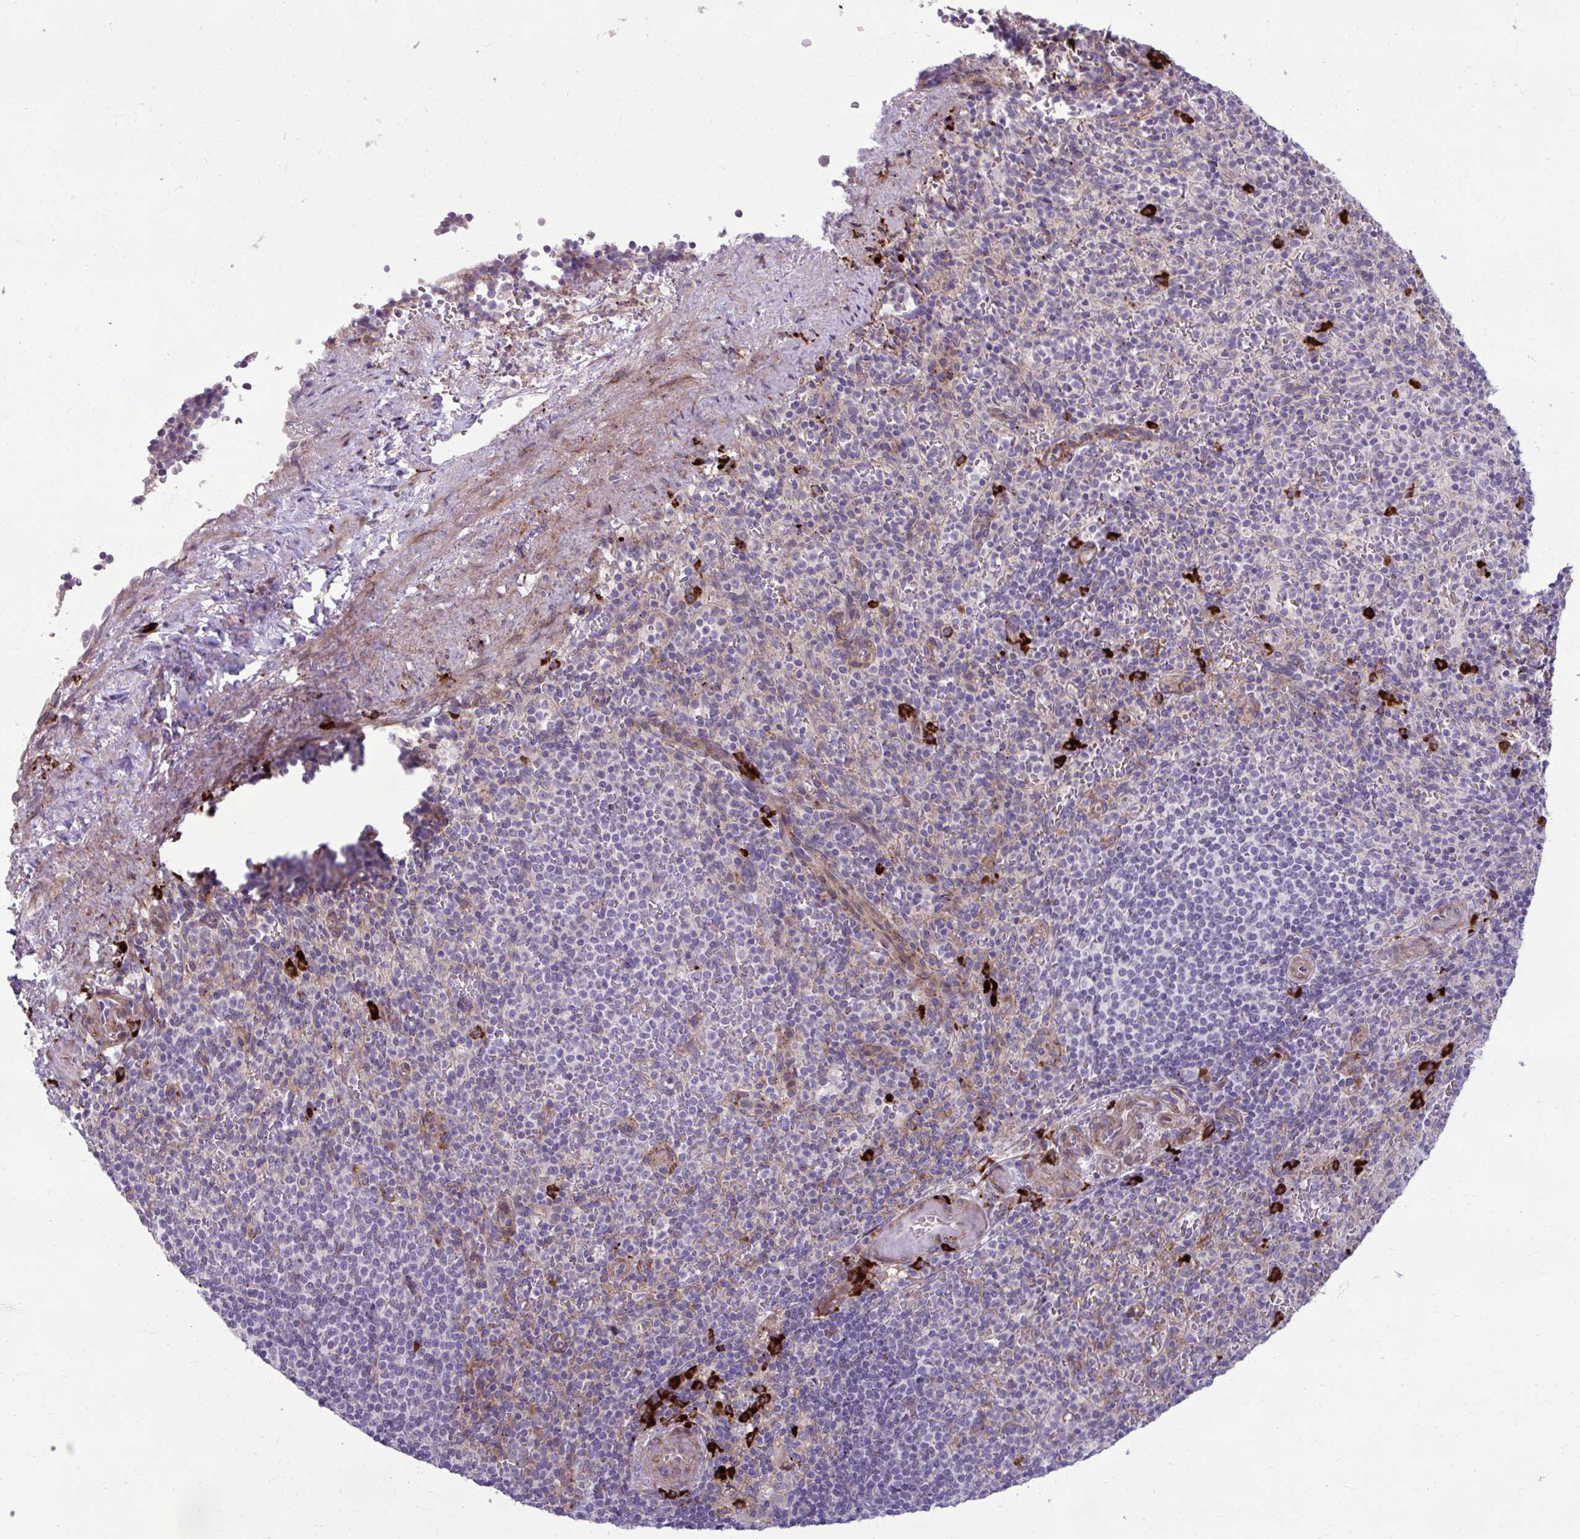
{"staining": {"intensity": "strong", "quantity": "<25%", "location": "cytoplasmic/membranous"}, "tissue": "spleen", "cell_type": "Cells in red pulp", "image_type": "normal", "snomed": [{"axis": "morphology", "description": "Normal tissue, NOS"}, {"axis": "topography", "description": "Spleen"}], "caption": "Immunohistochemical staining of benign spleen shows medium levels of strong cytoplasmic/membranous staining in about <25% of cells in red pulp. (DAB IHC with brightfield microscopy, high magnification).", "gene": "LIMS1", "patient": {"sex": "female", "age": 74}}